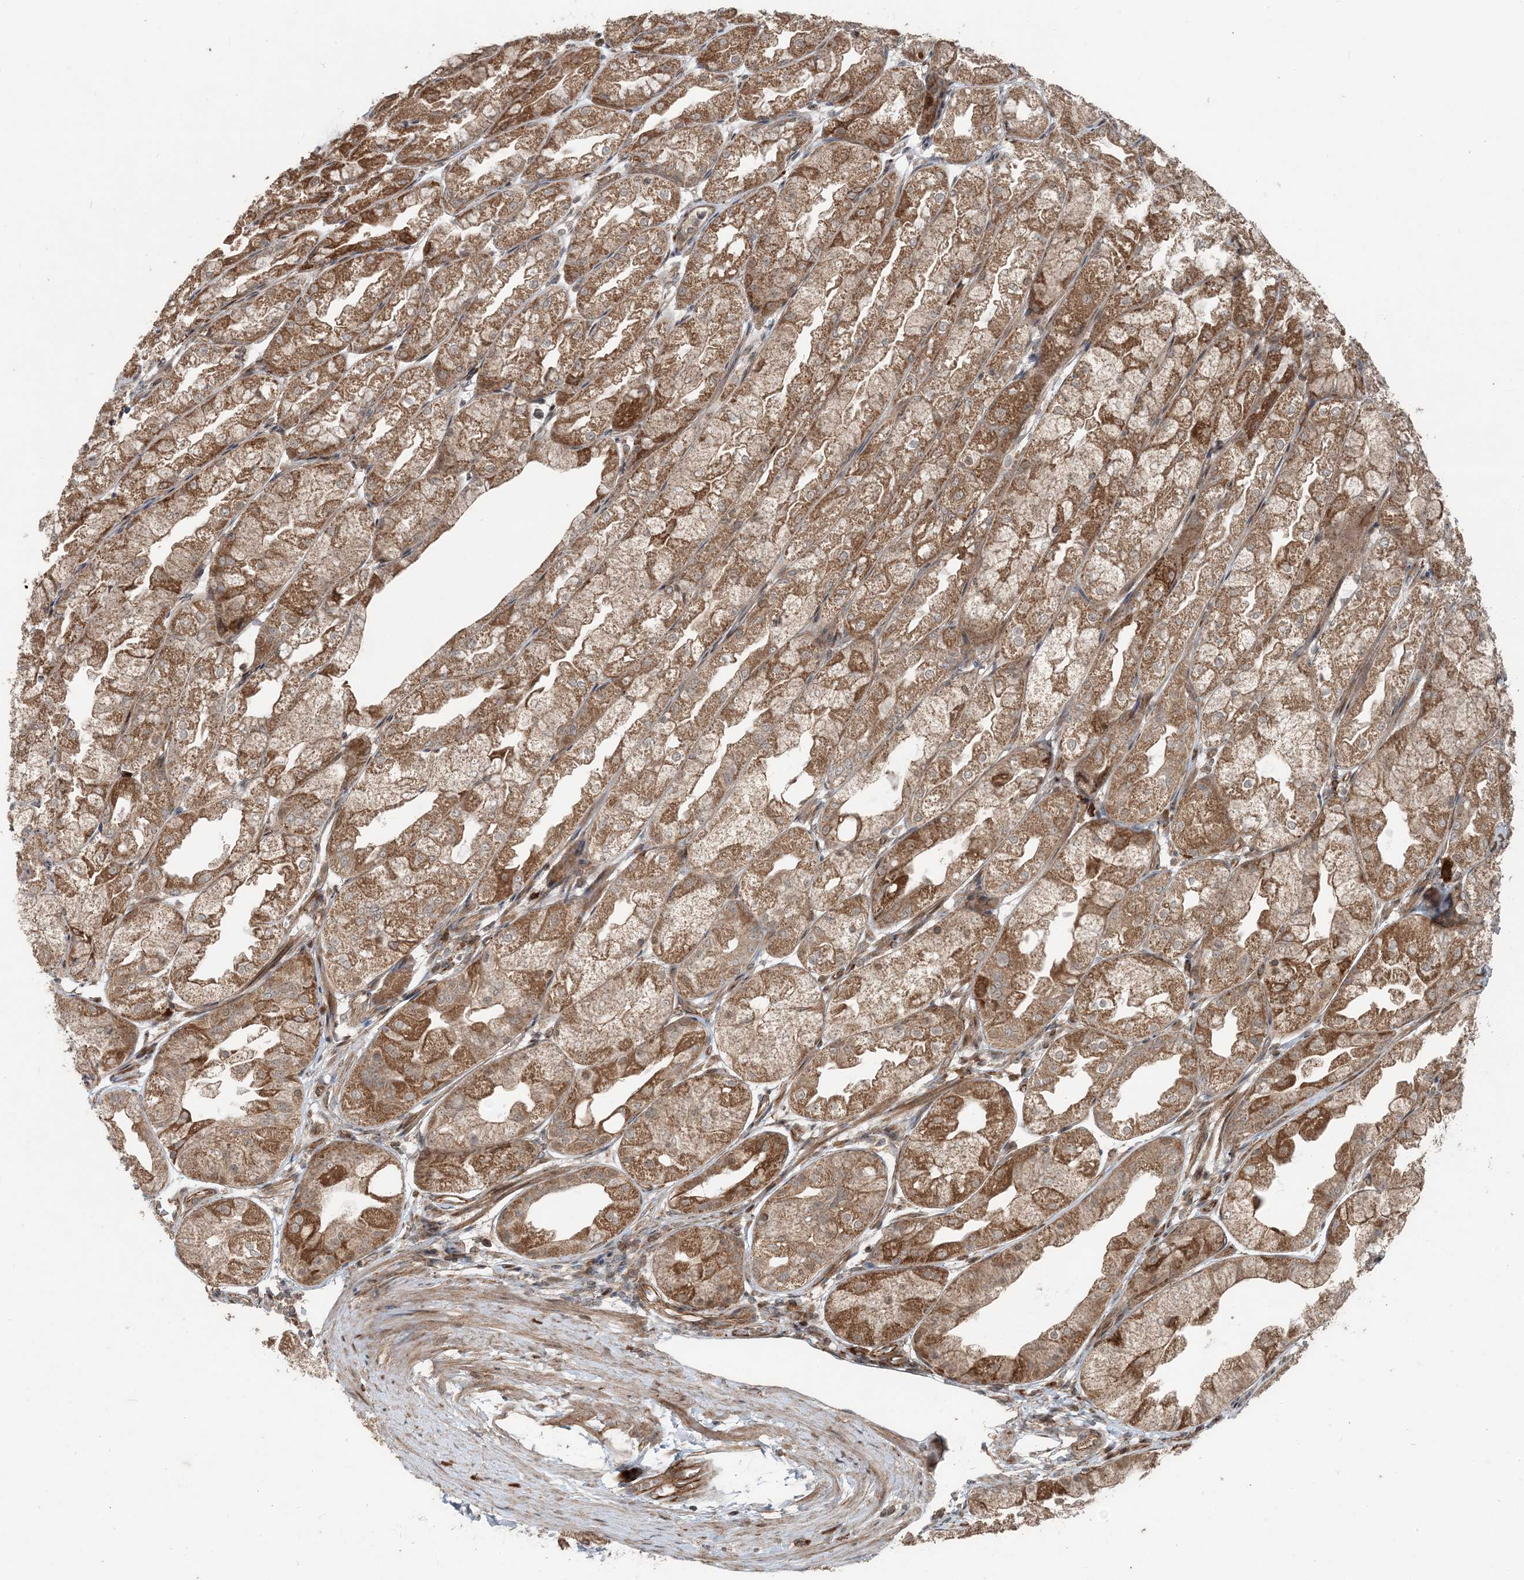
{"staining": {"intensity": "moderate", "quantity": ">75%", "location": "cytoplasmic/membranous"}, "tissue": "stomach", "cell_type": "Glandular cells", "image_type": "normal", "snomed": [{"axis": "morphology", "description": "Normal tissue, NOS"}, {"axis": "topography", "description": "Stomach, upper"}], "caption": "About >75% of glandular cells in unremarkable human stomach demonstrate moderate cytoplasmic/membranous protein expression as visualized by brown immunohistochemical staining.", "gene": "EDEM2", "patient": {"sex": "male", "age": 47}}